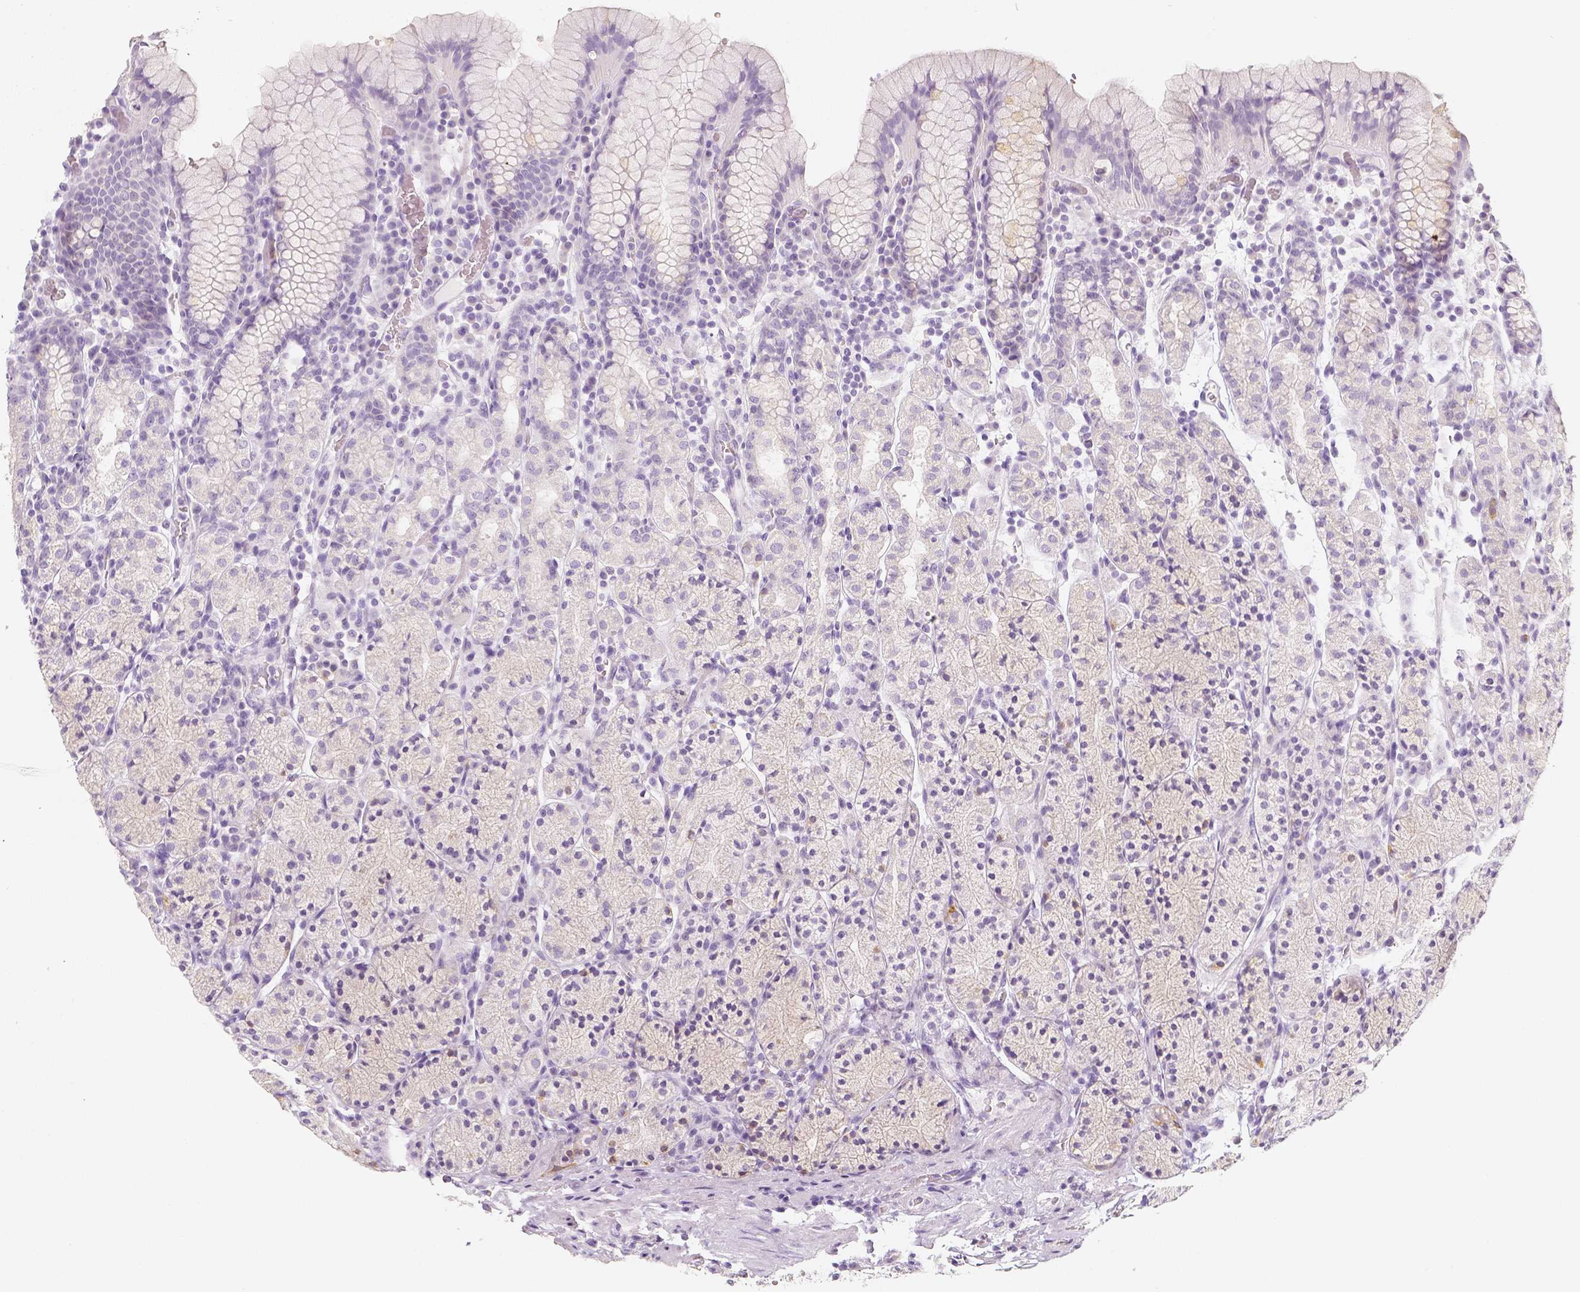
{"staining": {"intensity": "negative", "quantity": "none", "location": "none"}, "tissue": "stomach", "cell_type": "Glandular cells", "image_type": "normal", "snomed": [{"axis": "morphology", "description": "Normal tissue, NOS"}, {"axis": "topography", "description": "Stomach, upper"}, {"axis": "topography", "description": "Stomach"}], "caption": "The micrograph demonstrates no significant expression in glandular cells of stomach.", "gene": "NECAB2", "patient": {"sex": "male", "age": 62}}